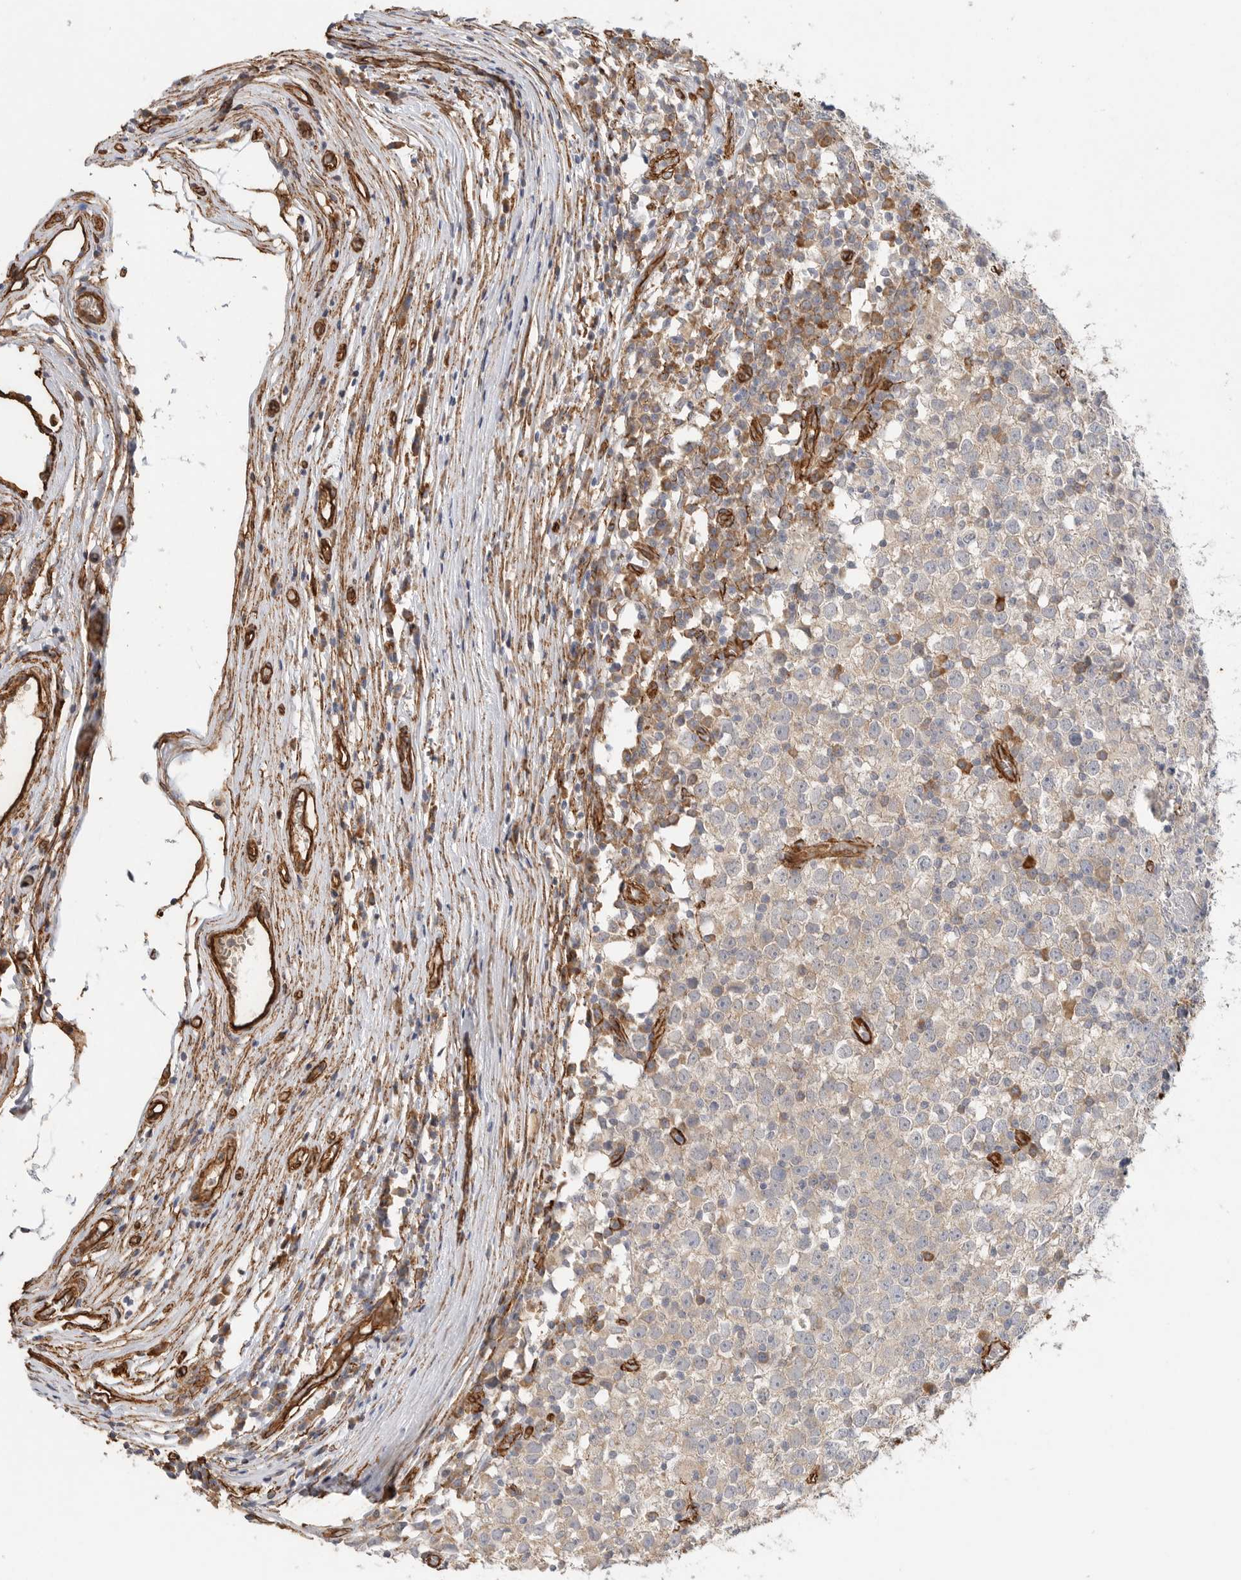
{"staining": {"intensity": "negative", "quantity": "none", "location": "none"}, "tissue": "testis cancer", "cell_type": "Tumor cells", "image_type": "cancer", "snomed": [{"axis": "morphology", "description": "Seminoma, NOS"}, {"axis": "topography", "description": "Testis"}], "caption": "DAB immunohistochemical staining of human testis cancer demonstrates no significant positivity in tumor cells.", "gene": "JMJD4", "patient": {"sex": "male", "age": 65}}